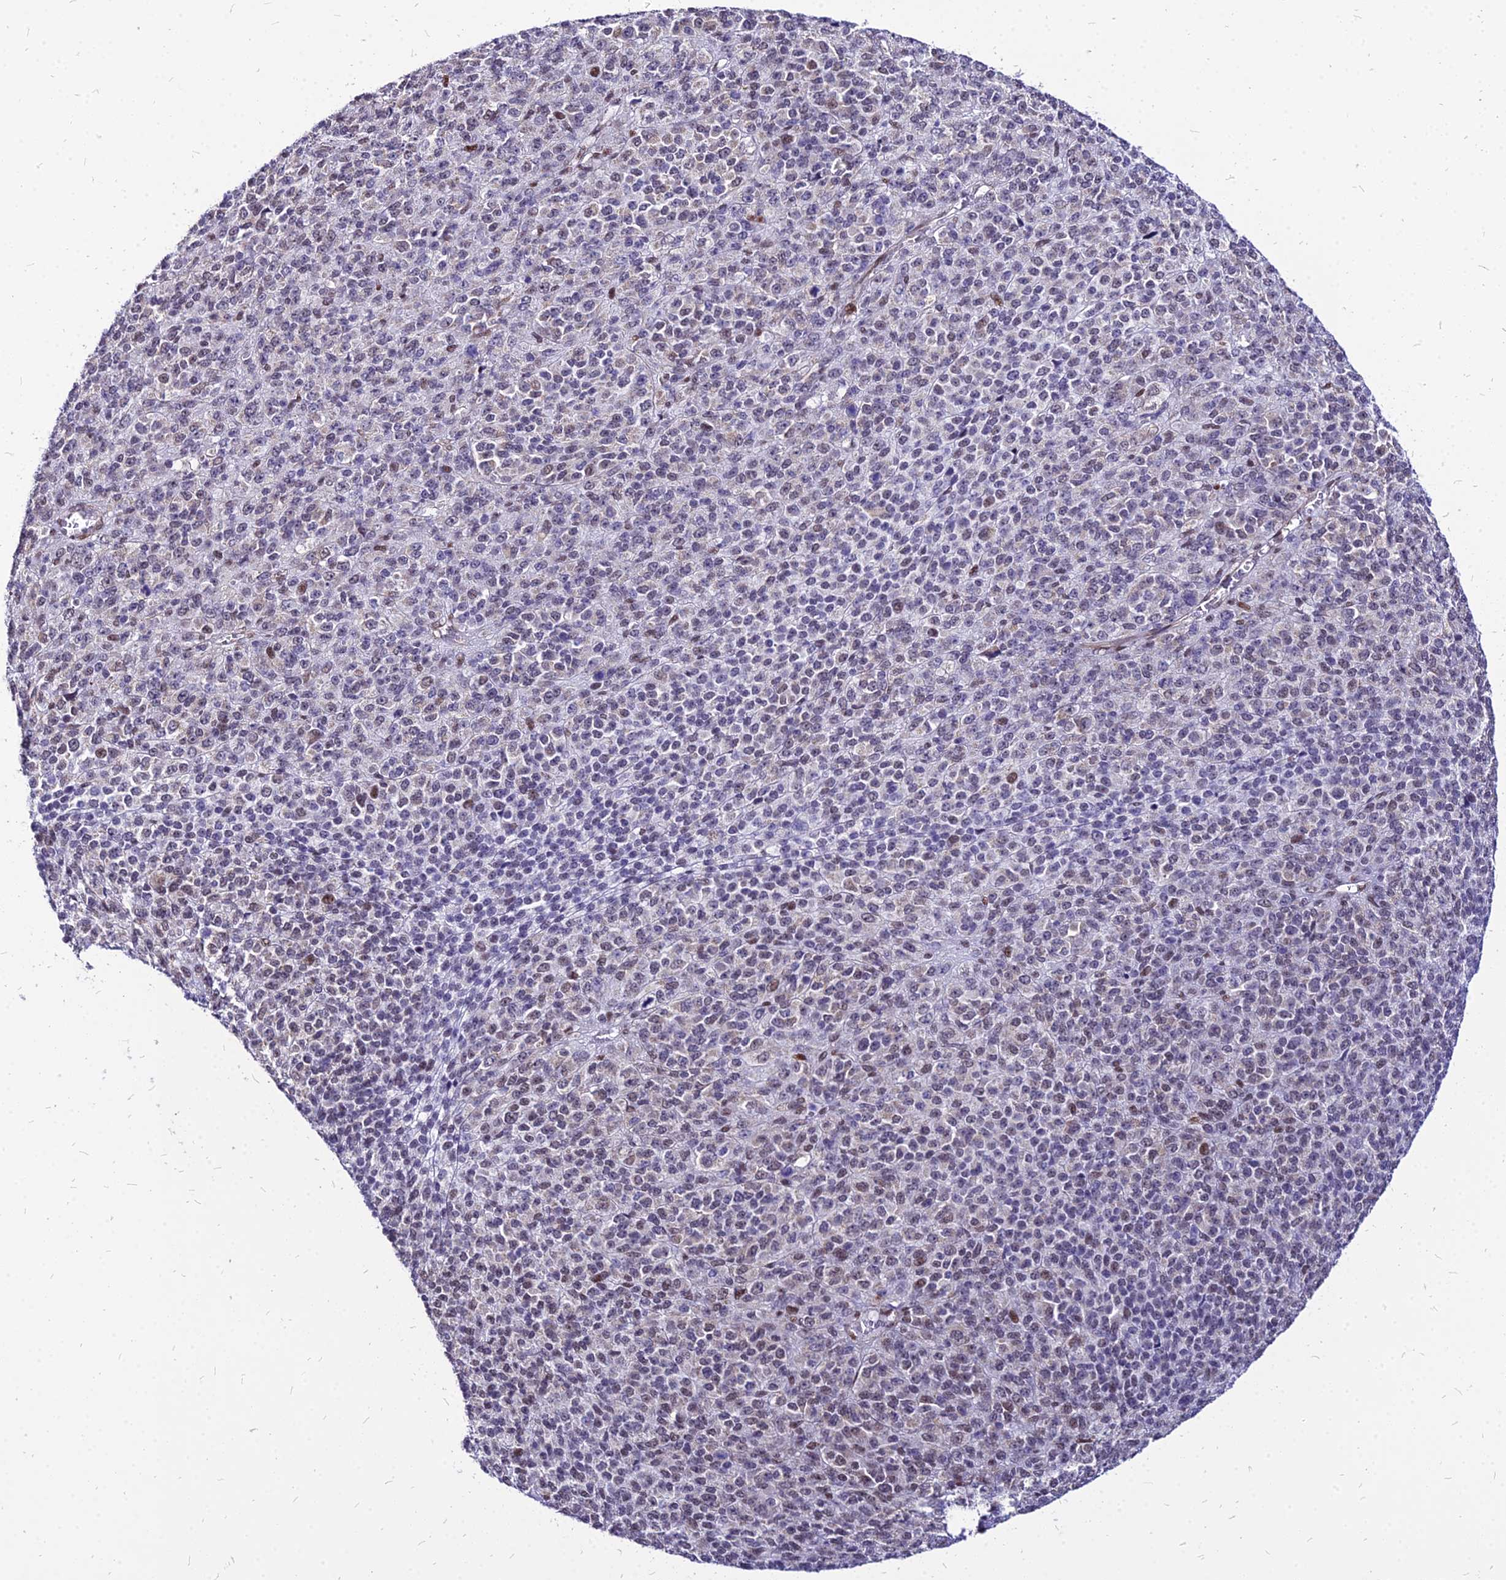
{"staining": {"intensity": "moderate", "quantity": "<25%", "location": "nuclear"}, "tissue": "melanoma", "cell_type": "Tumor cells", "image_type": "cancer", "snomed": [{"axis": "morphology", "description": "Malignant melanoma, Metastatic site"}, {"axis": "topography", "description": "Brain"}], "caption": "Tumor cells show moderate nuclear staining in approximately <25% of cells in malignant melanoma (metastatic site).", "gene": "FDX2", "patient": {"sex": "female", "age": 56}}